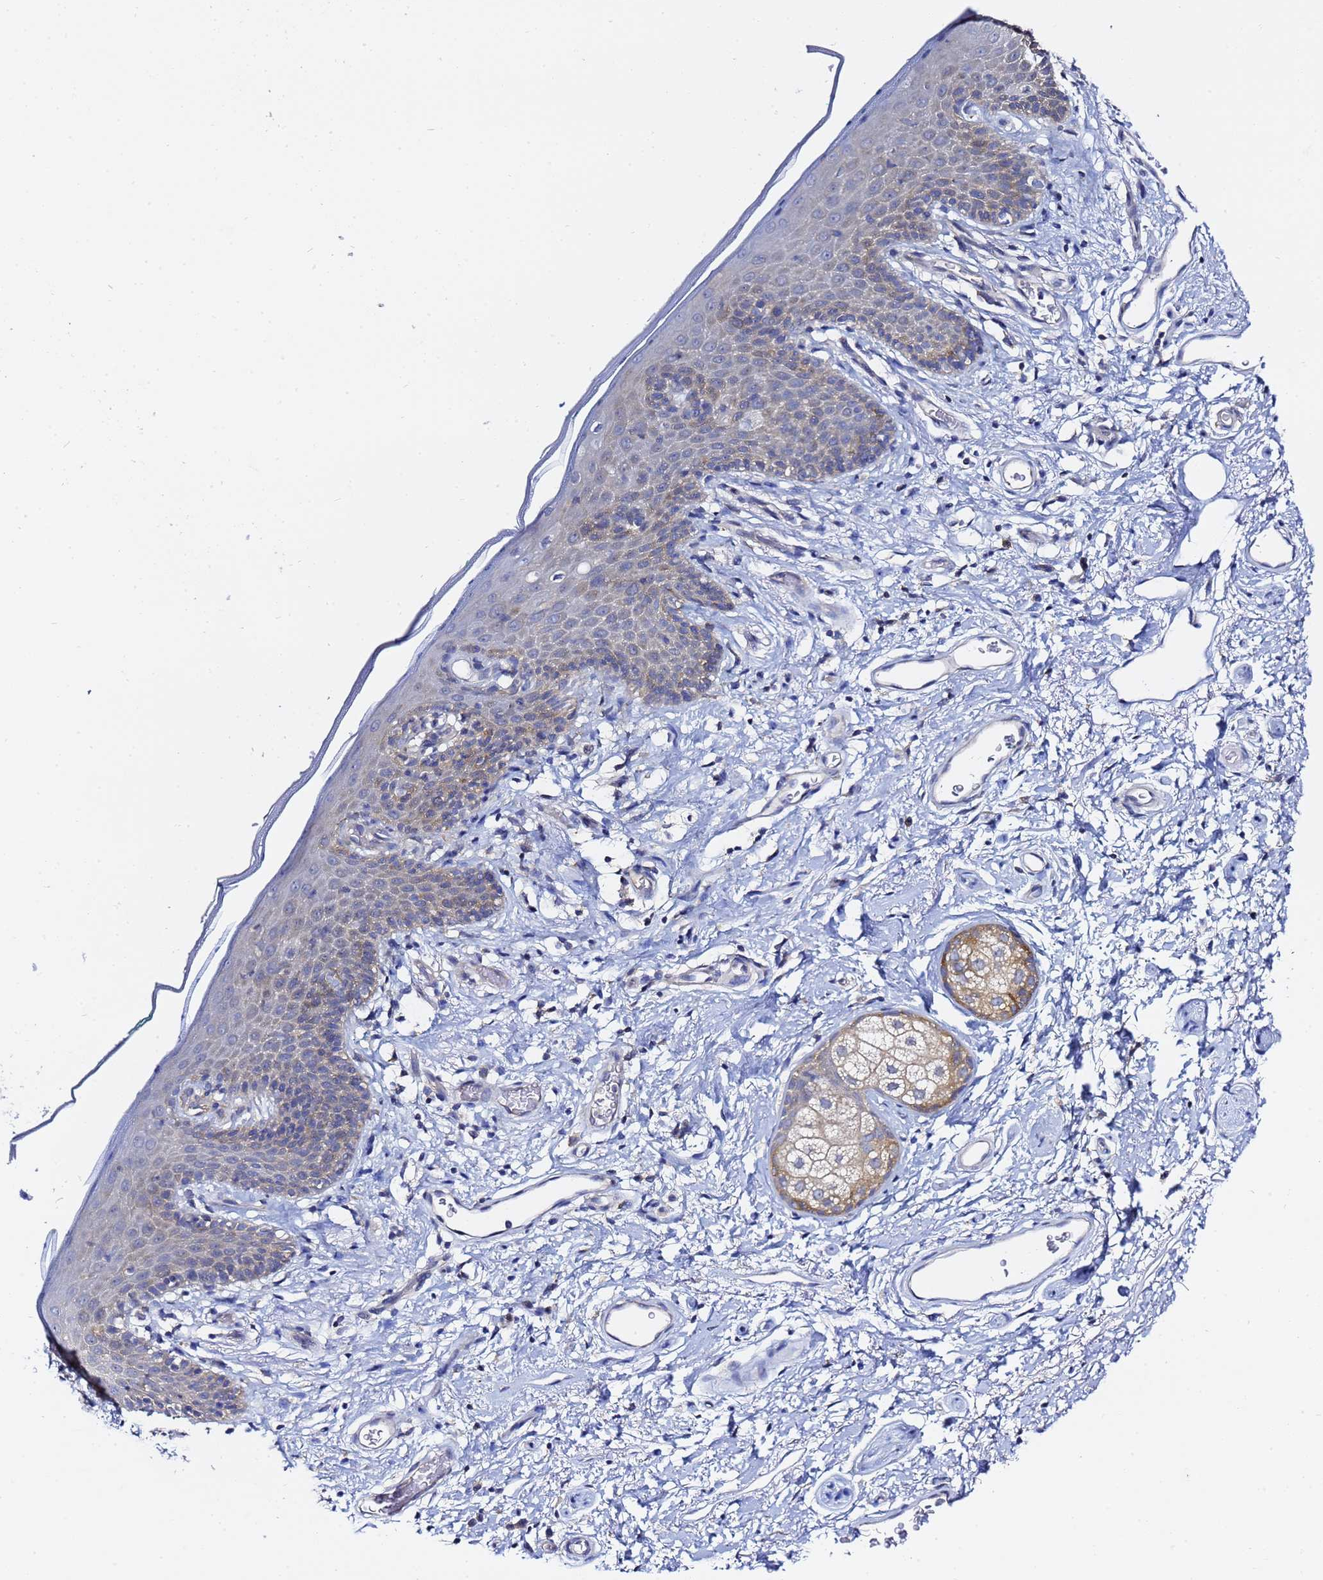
{"staining": {"intensity": "weak", "quantity": "<25%", "location": "cytoplasmic/membranous"}, "tissue": "skin", "cell_type": "Epidermal cells", "image_type": "normal", "snomed": [{"axis": "morphology", "description": "Normal tissue, NOS"}, {"axis": "topography", "description": "Vulva"}], "caption": "Epidermal cells show no significant protein positivity in normal skin. (Immunohistochemistry, brightfield microscopy, high magnification).", "gene": "LENG1", "patient": {"sex": "female", "age": 66}}